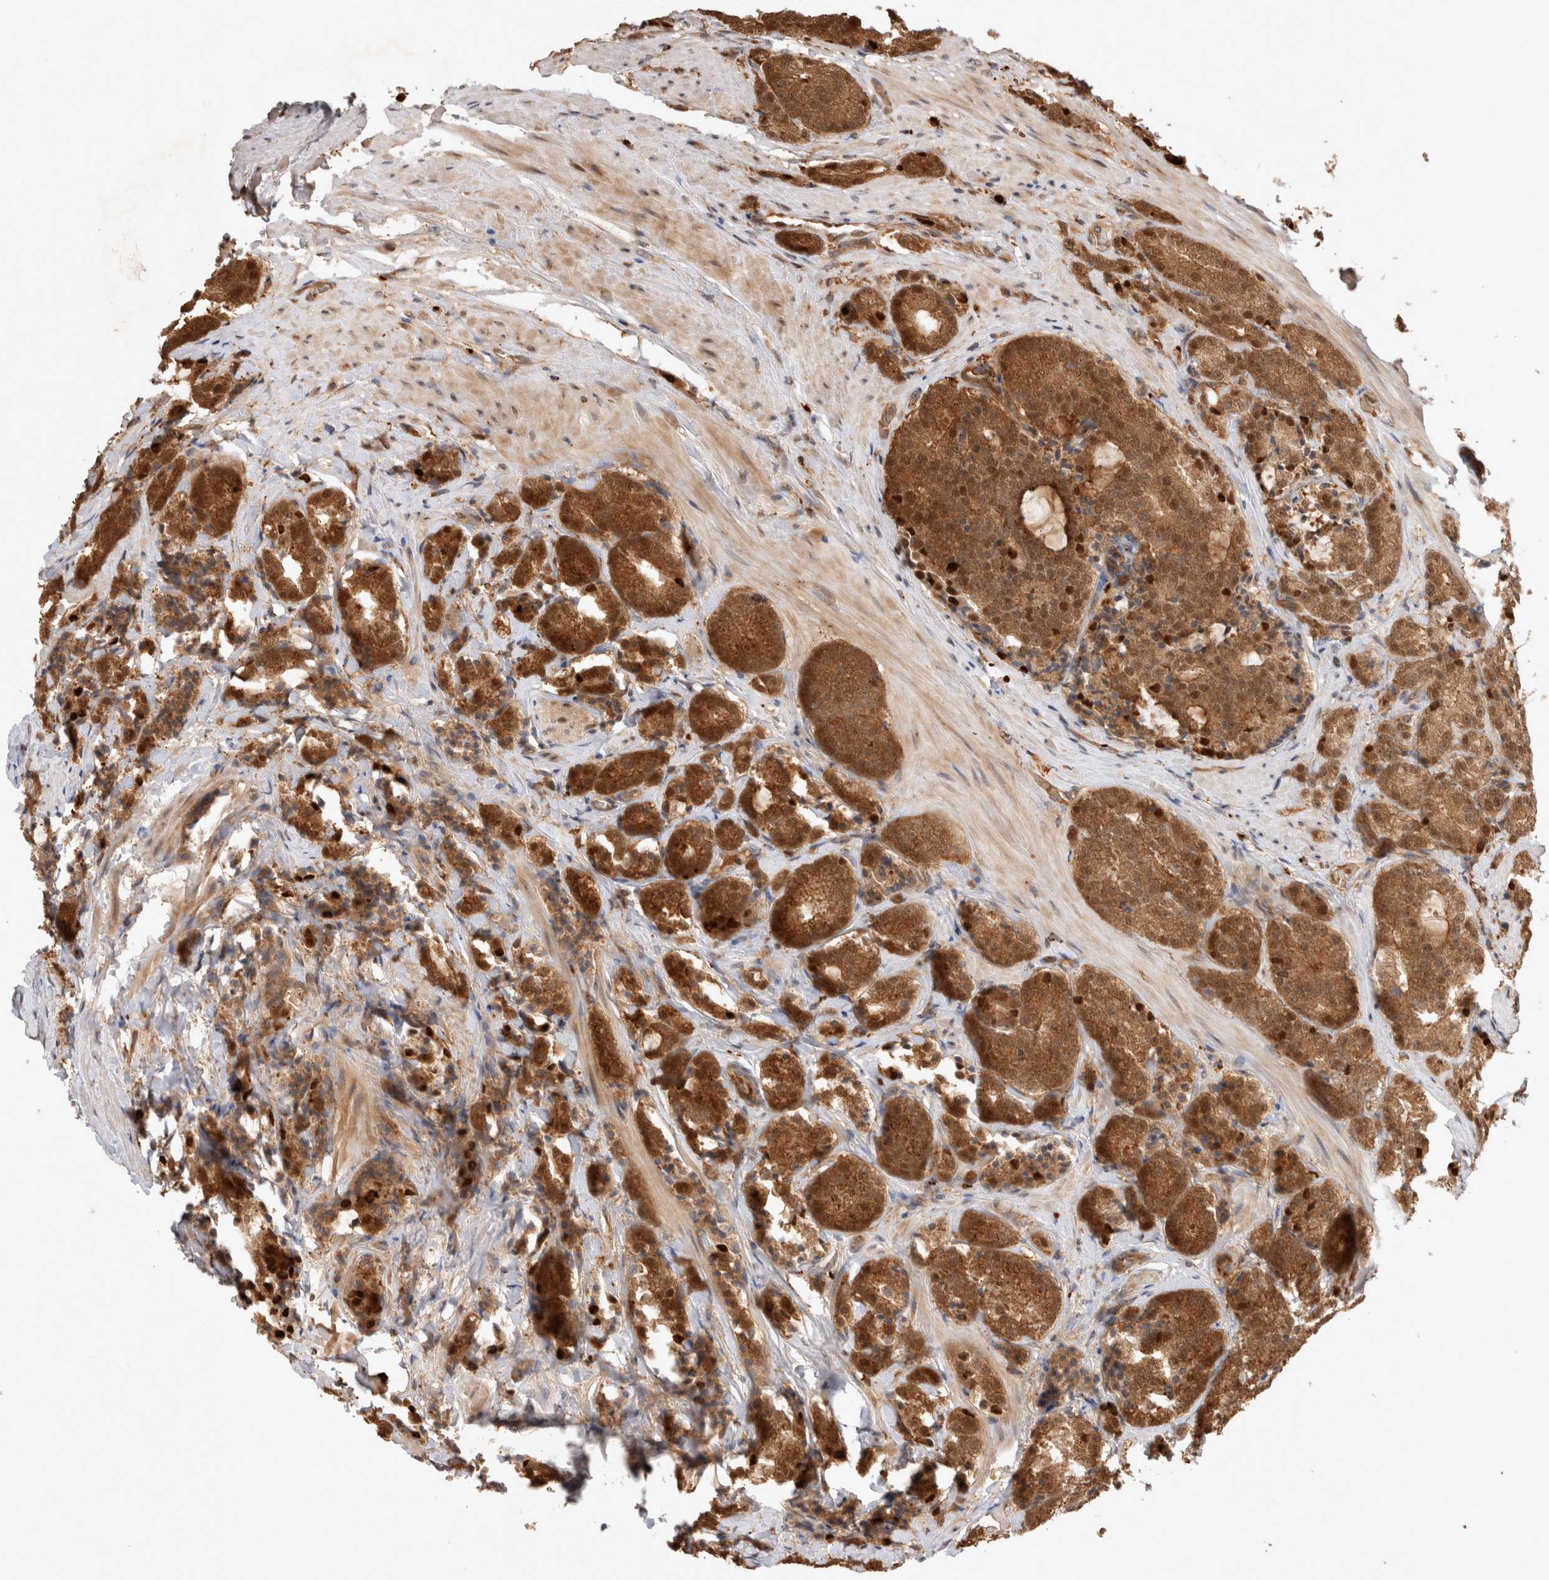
{"staining": {"intensity": "strong", "quantity": ">75%", "location": "cytoplasmic/membranous,nuclear"}, "tissue": "prostate cancer", "cell_type": "Tumor cells", "image_type": "cancer", "snomed": [{"axis": "morphology", "description": "Adenocarcinoma, High grade"}, {"axis": "topography", "description": "Prostate"}], "caption": "IHC (DAB (3,3'-diaminobenzidine)) staining of adenocarcinoma (high-grade) (prostate) demonstrates strong cytoplasmic/membranous and nuclear protein expression in about >75% of tumor cells.", "gene": "OTUD6B", "patient": {"sex": "male", "age": 61}}